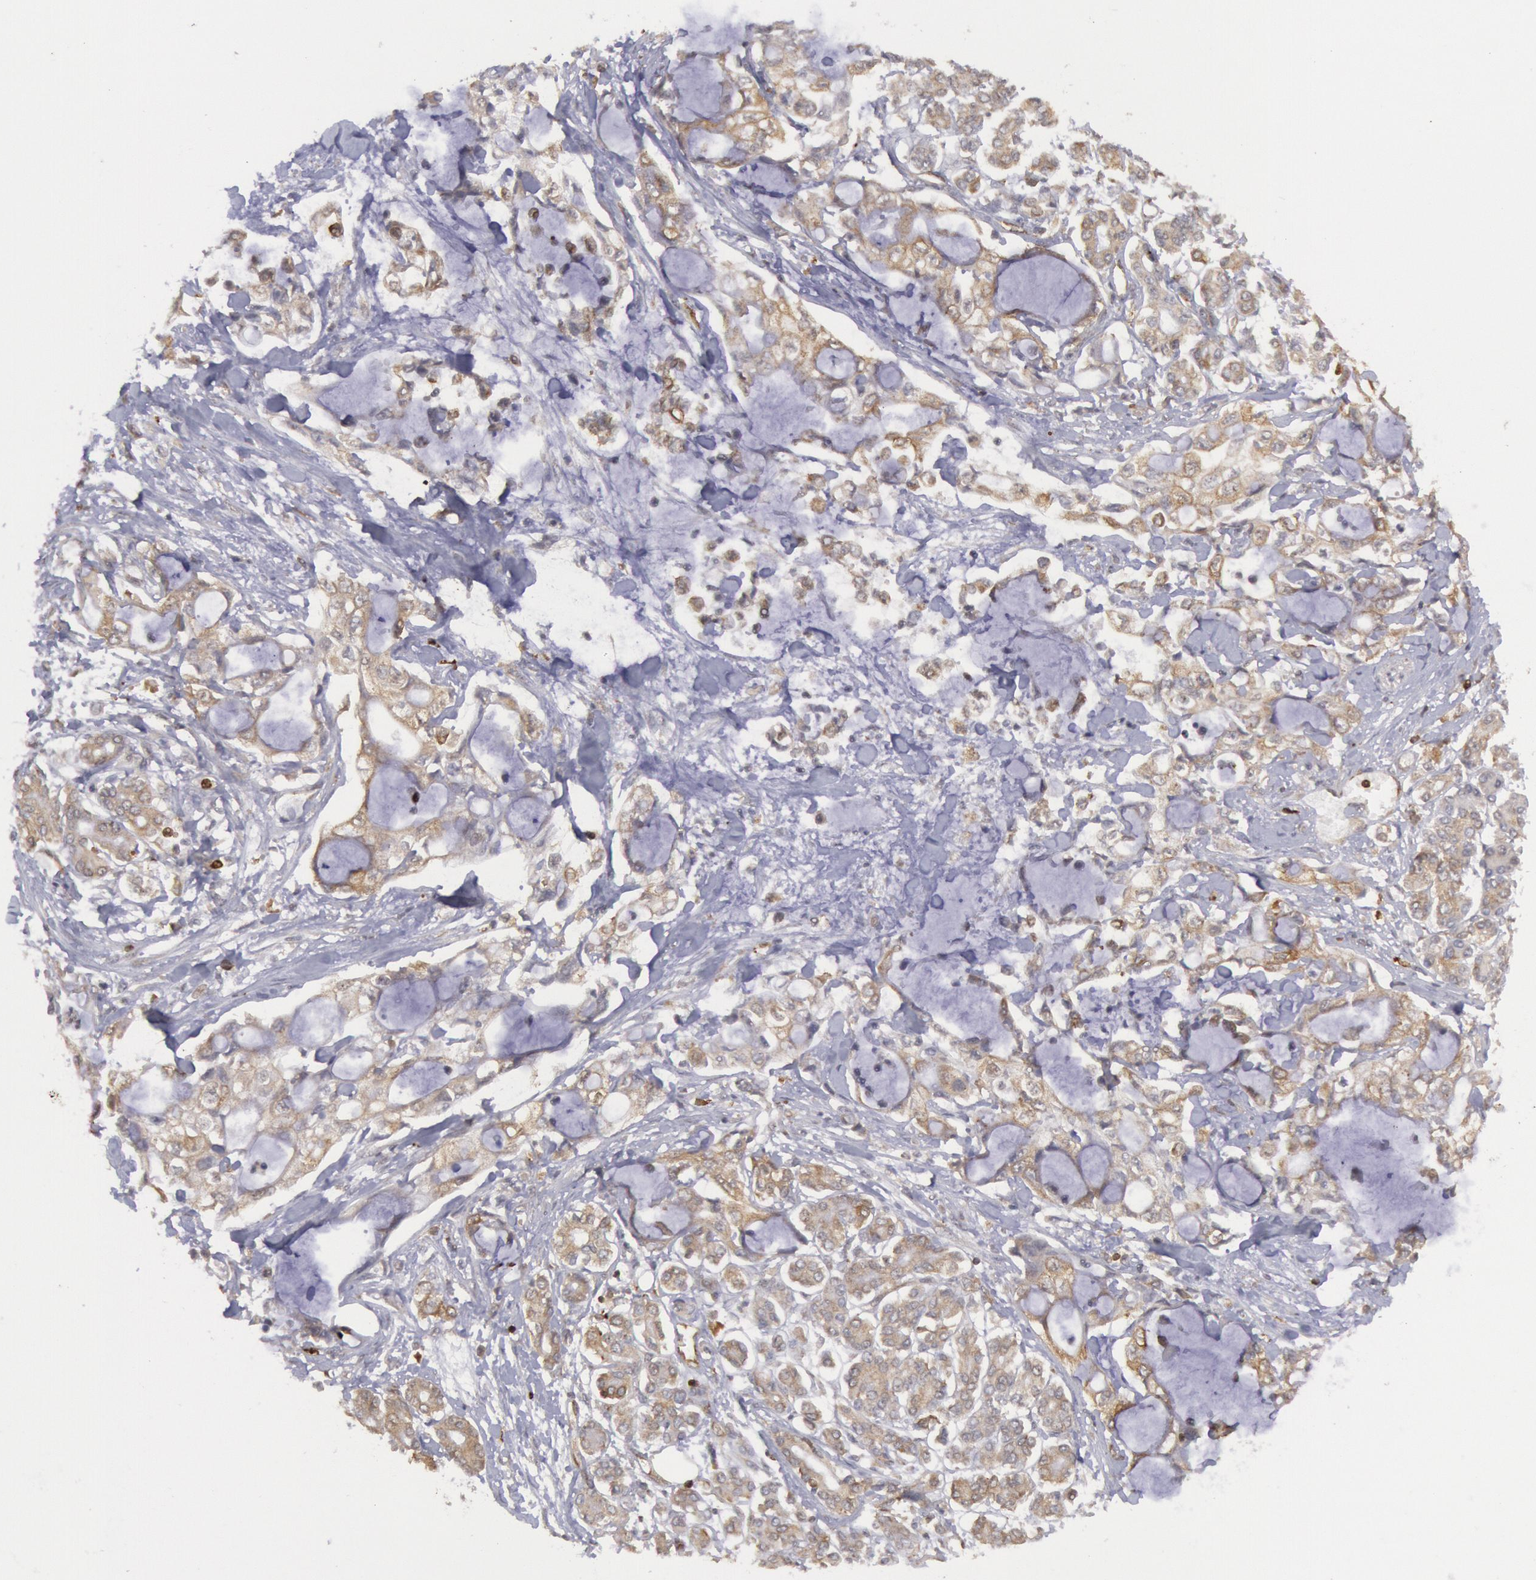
{"staining": {"intensity": "negative", "quantity": "none", "location": "none"}, "tissue": "pancreatic cancer", "cell_type": "Tumor cells", "image_type": "cancer", "snomed": [{"axis": "morphology", "description": "Adenocarcinoma, NOS"}, {"axis": "topography", "description": "Pancreas"}], "caption": "Tumor cells are negative for protein expression in human adenocarcinoma (pancreatic).", "gene": "TAP2", "patient": {"sex": "female", "age": 70}}